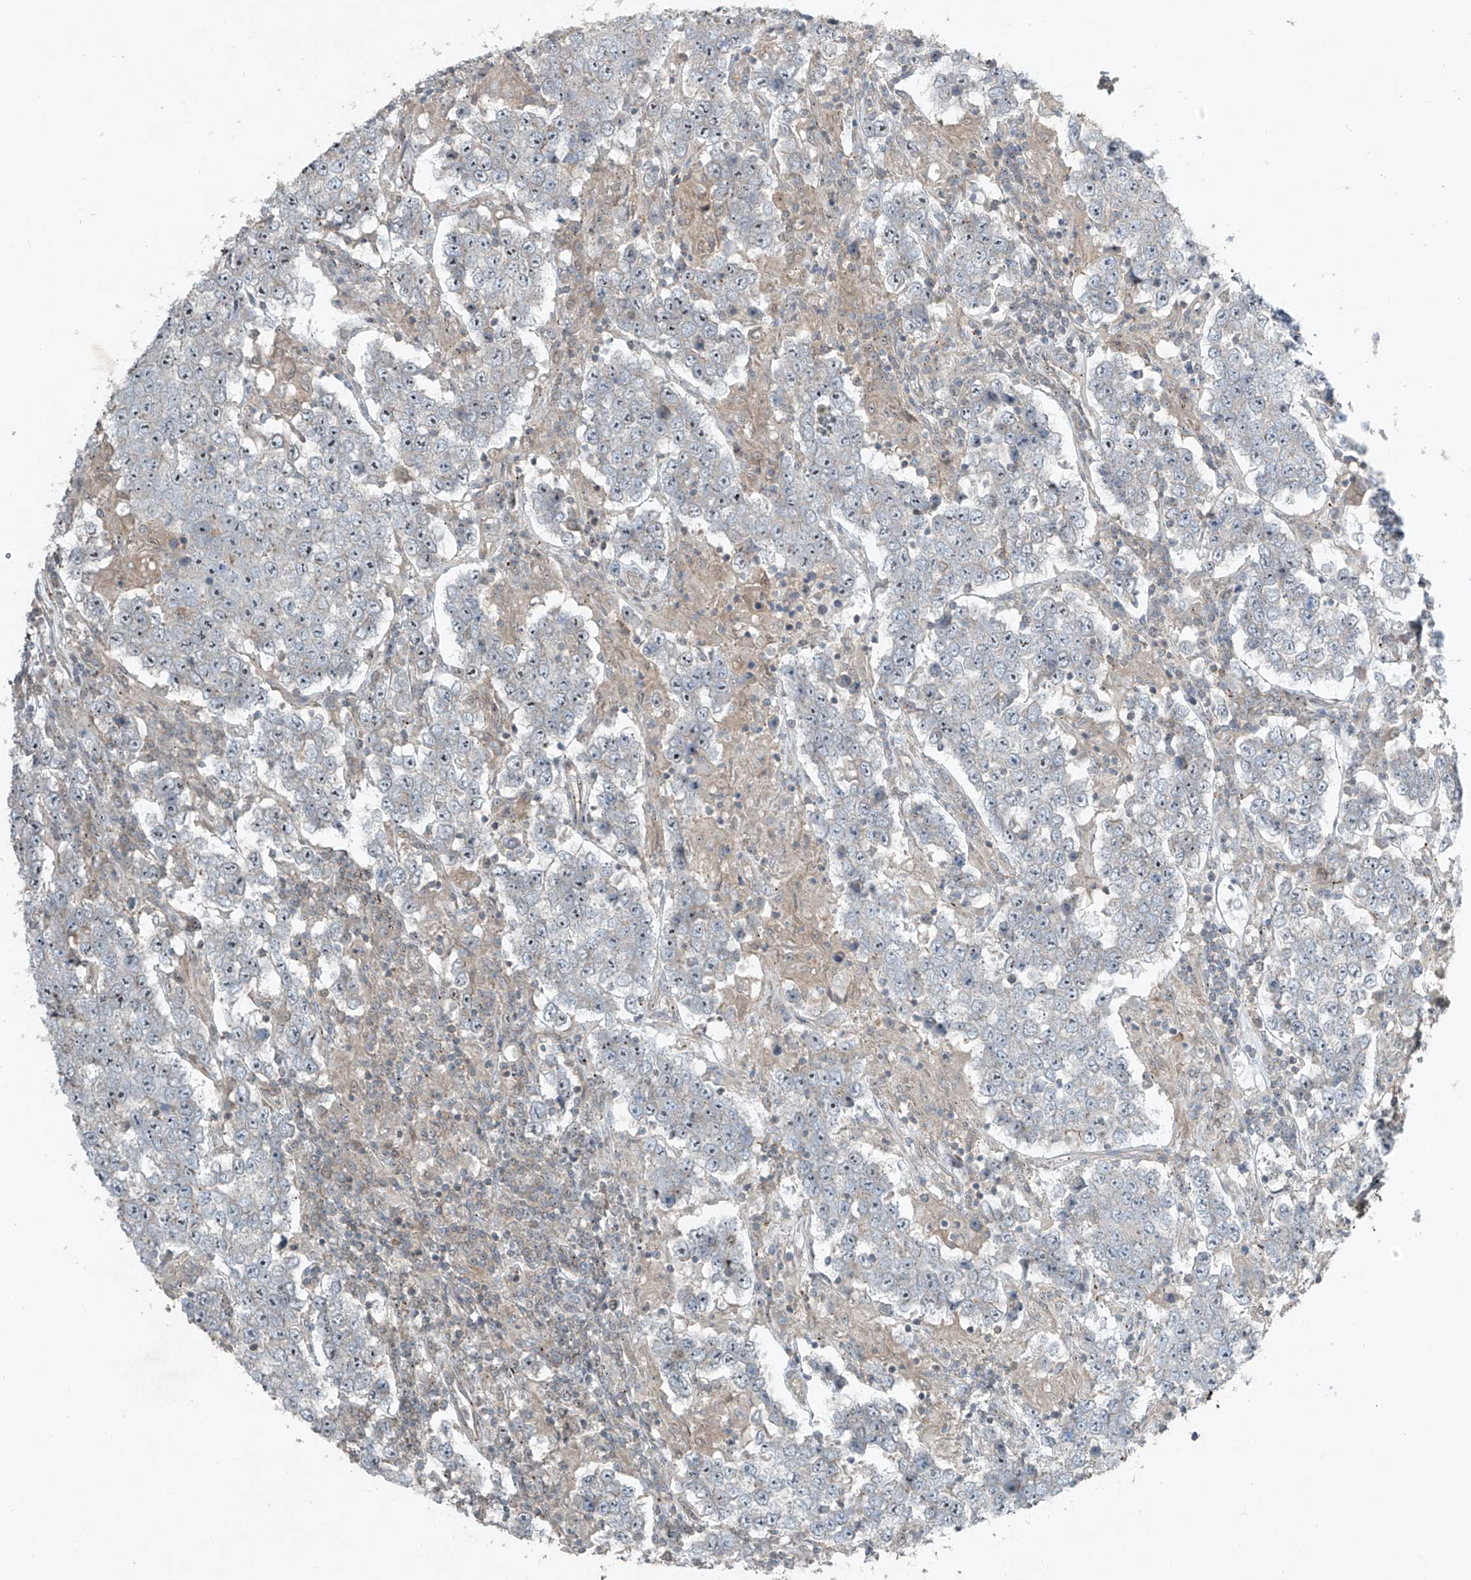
{"staining": {"intensity": "negative", "quantity": "none", "location": "none"}, "tissue": "testis cancer", "cell_type": "Tumor cells", "image_type": "cancer", "snomed": [{"axis": "morphology", "description": "Normal tissue, NOS"}, {"axis": "morphology", "description": "Urothelial carcinoma, High grade"}, {"axis": "morphology", "description": "Seminoma, NOS"}, {"axis": "morphology", "description": "Carcinoma, Embryonal, NOS"}, {"axis": "topography", "description": "Urinary bladder"}, {"axis": "topography", "description": "Testis"}], "caption": "This is an immunohistochemistry (IHC) photomicrograph of seminoma (testis). There is no expression in tumor cells.", "gene": "PPCS", "patient": {"sex": "male", "age": 41}}